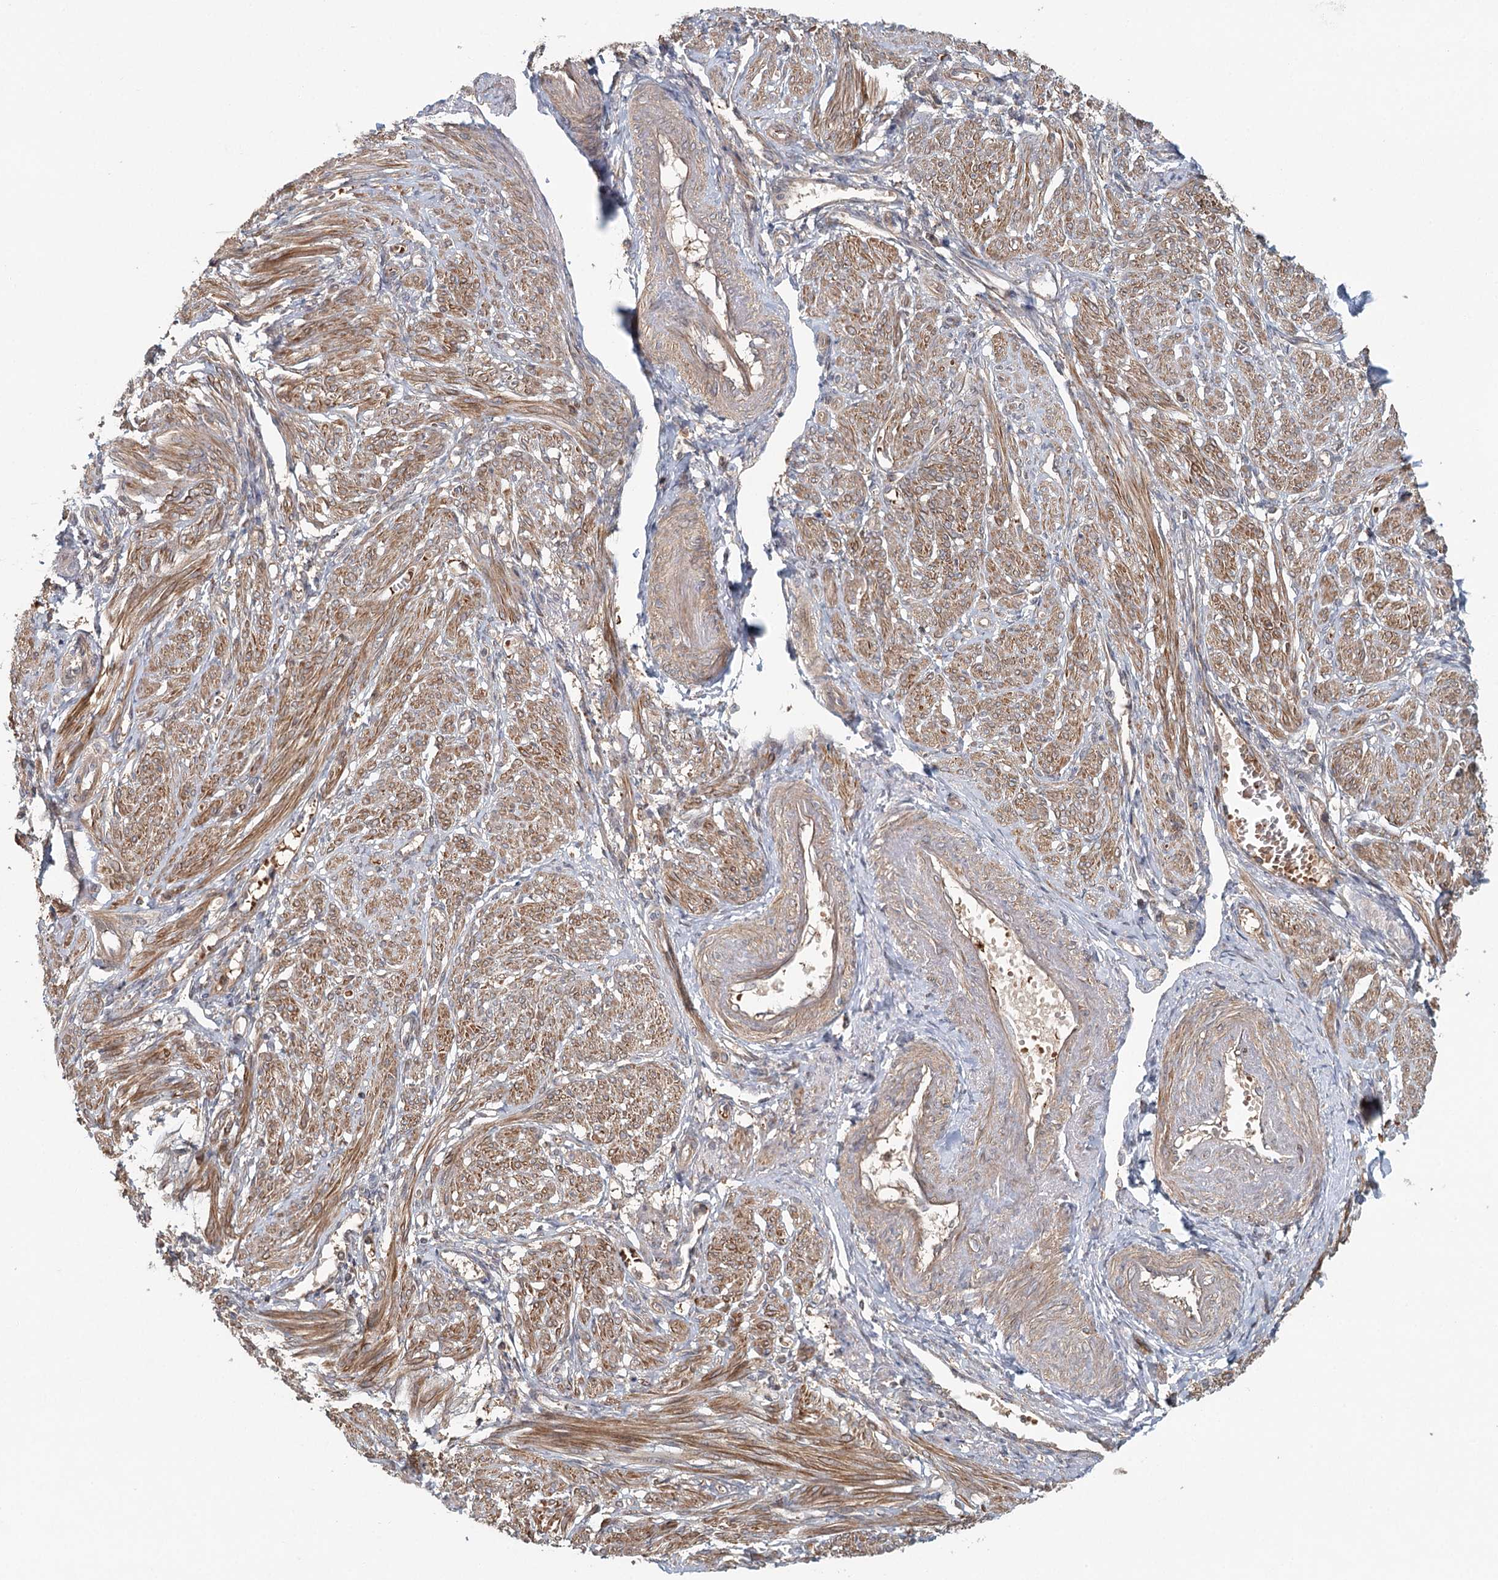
{"staining": {"intensity": "moderate", "quantity": "25%-75%", "location": "cytoplasmic/membranous"}, "tissue": "smooth muscle", "cell_type": "Smooth muscle cells", "image_type": "normal", "snomed": [{"axis": "morphology", "description": "Normal tissue, NOS"}, {"axis": "topography", "description": "Smooth muscle"}], "caption": "IHC histopathology image of benign smooth muscle: human smooth muscle stained using immunohistochemistry (IHC) exhibits medium levels of moderate protein expression localized specifically in the cytoplasmic/membranous of smooth muscle cells, appearing as a cytoplasmic/membranous brown color.", "gene": "ENSG00000273217", "patient": {"sex": "female", "age": 39}}